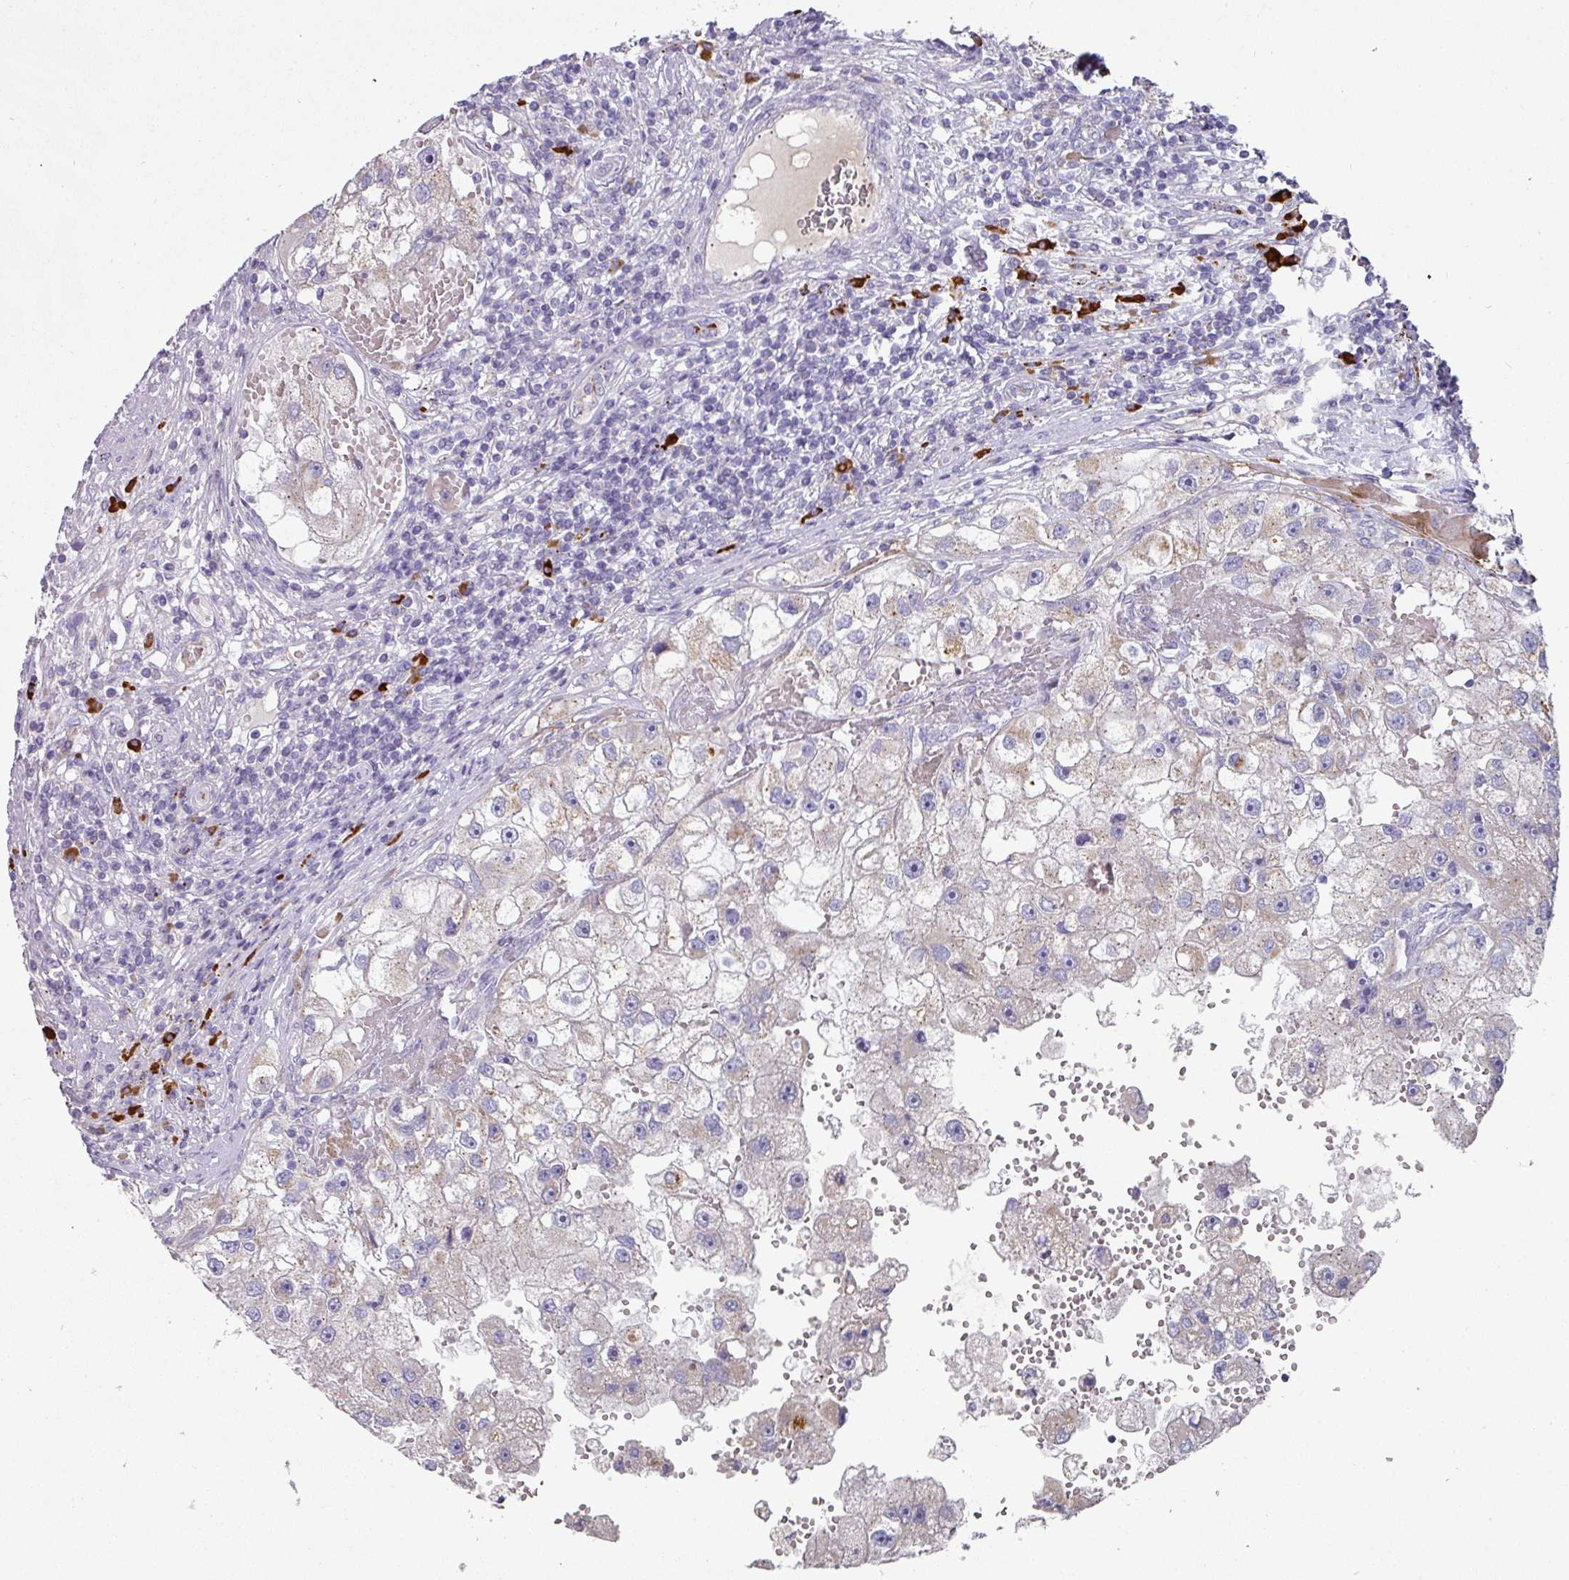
{"staining": {"intensity": "weak", "quantity": "<25%", "location": "cytoplasmic/membranous"}, "tissue": "renal cancer", "cell_type": "Tumor cells", "image_type": "cancer", "snomed": [{"axis": "morphology", "description": "Adenocarcinoma, NOS"}, {"axis": "topography", "description": "Kidney"}], "caption": "Tumor cells are negative for brown protein staining in renal cancer.", "gene": "IL4R", "patient": {"sex": "male", "age": 63}}